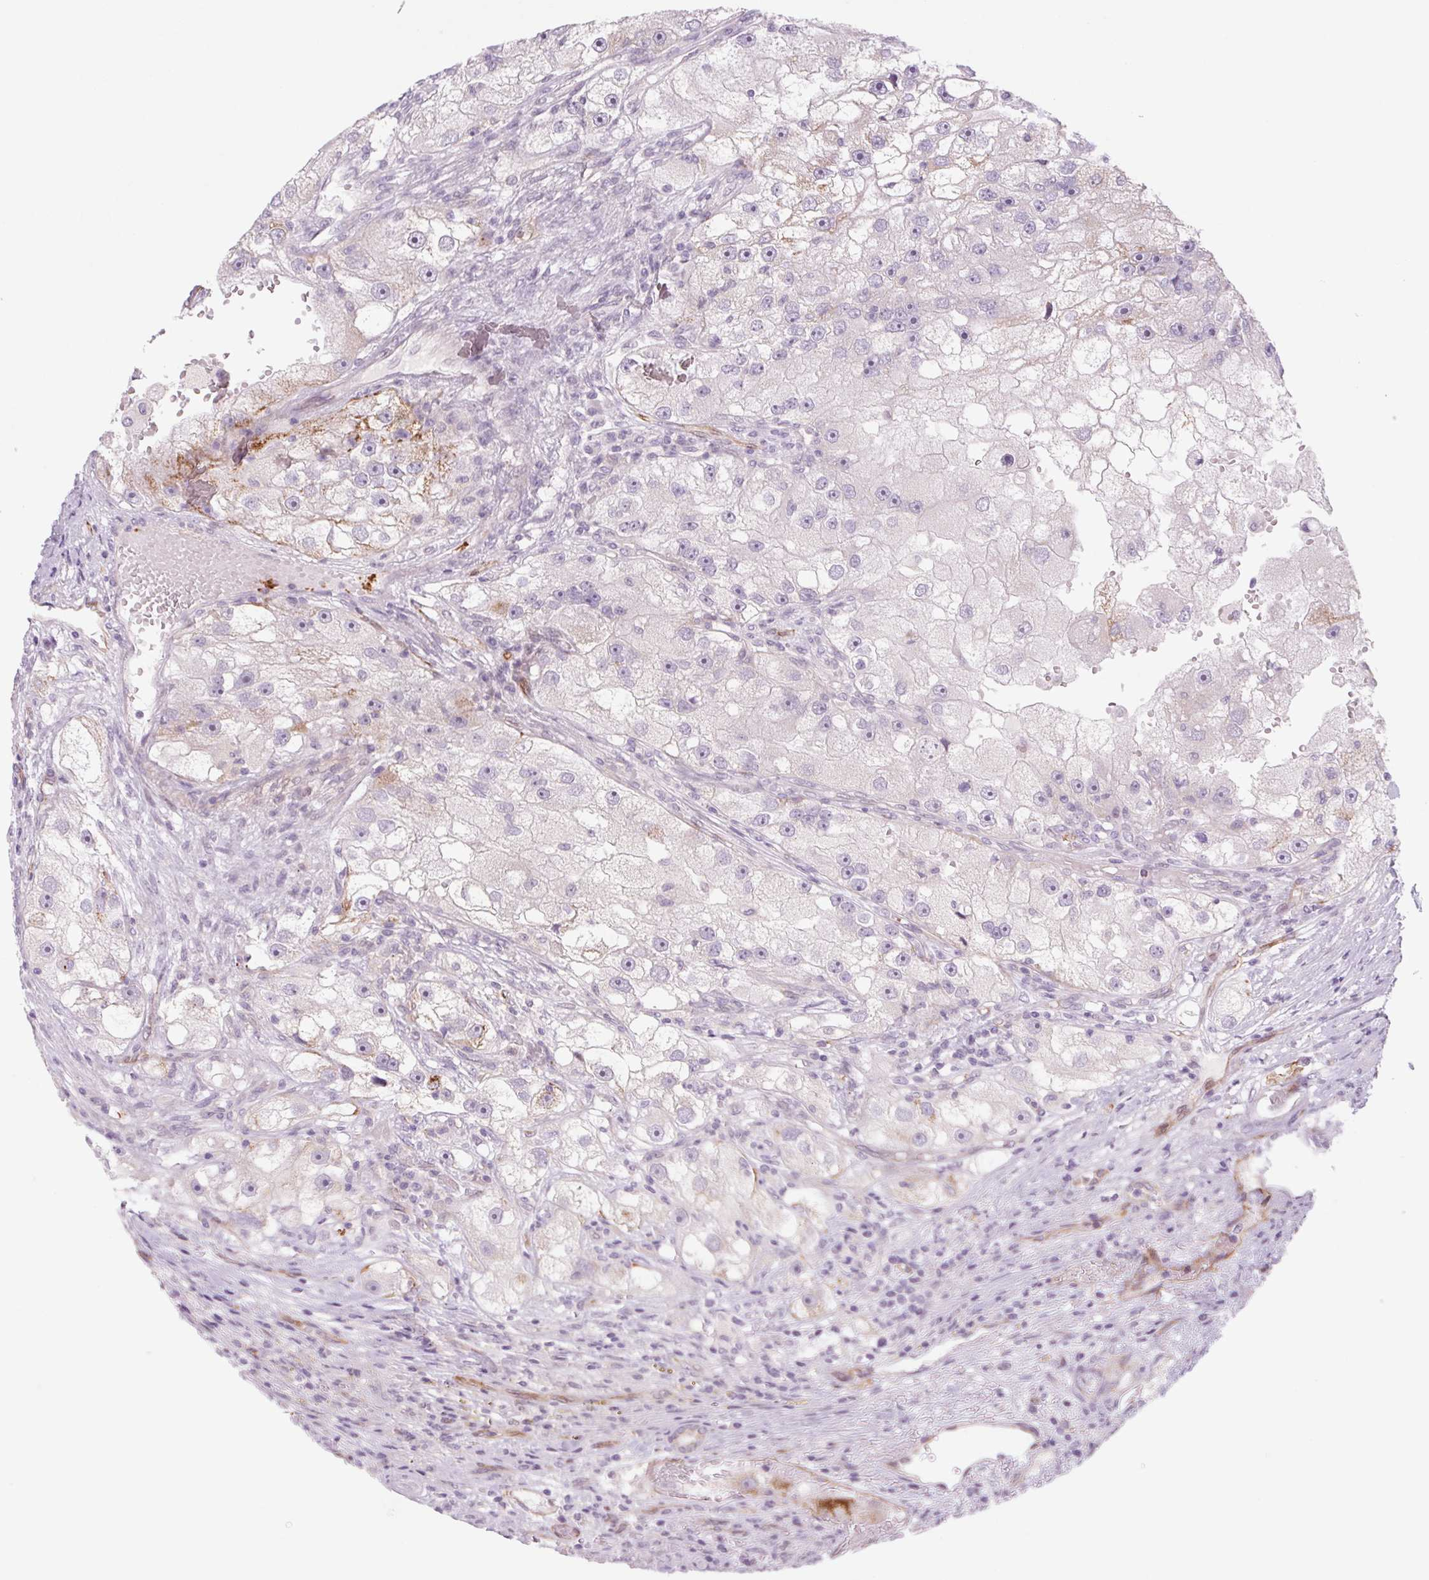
{"staining": {"intensity": "negative", "quantity": "none", "location": "none"}, "tissue": "renal cancer", "cell_type": "Tumor cells", "image_type": "cancer", "snomed": [{"axis": "morphology", "description": "Adenocarcinoma, NOS"}, {"axis": "topography", "description": "Kidney"}], "caption": "High magnification brightfield microscopy of renal cancer (adenocarcinoma) stained with DAB (3,3'-diaminobenzidine) (brown) and counterstained with hematoxylin (blue): tumor cells show no significant expression. (DAB (3,3'-diaminobenzidine) IHC with hematoxylin counter stain).", "gene": "MS4A13", "patient": {"sex": "male", "age": 63}}